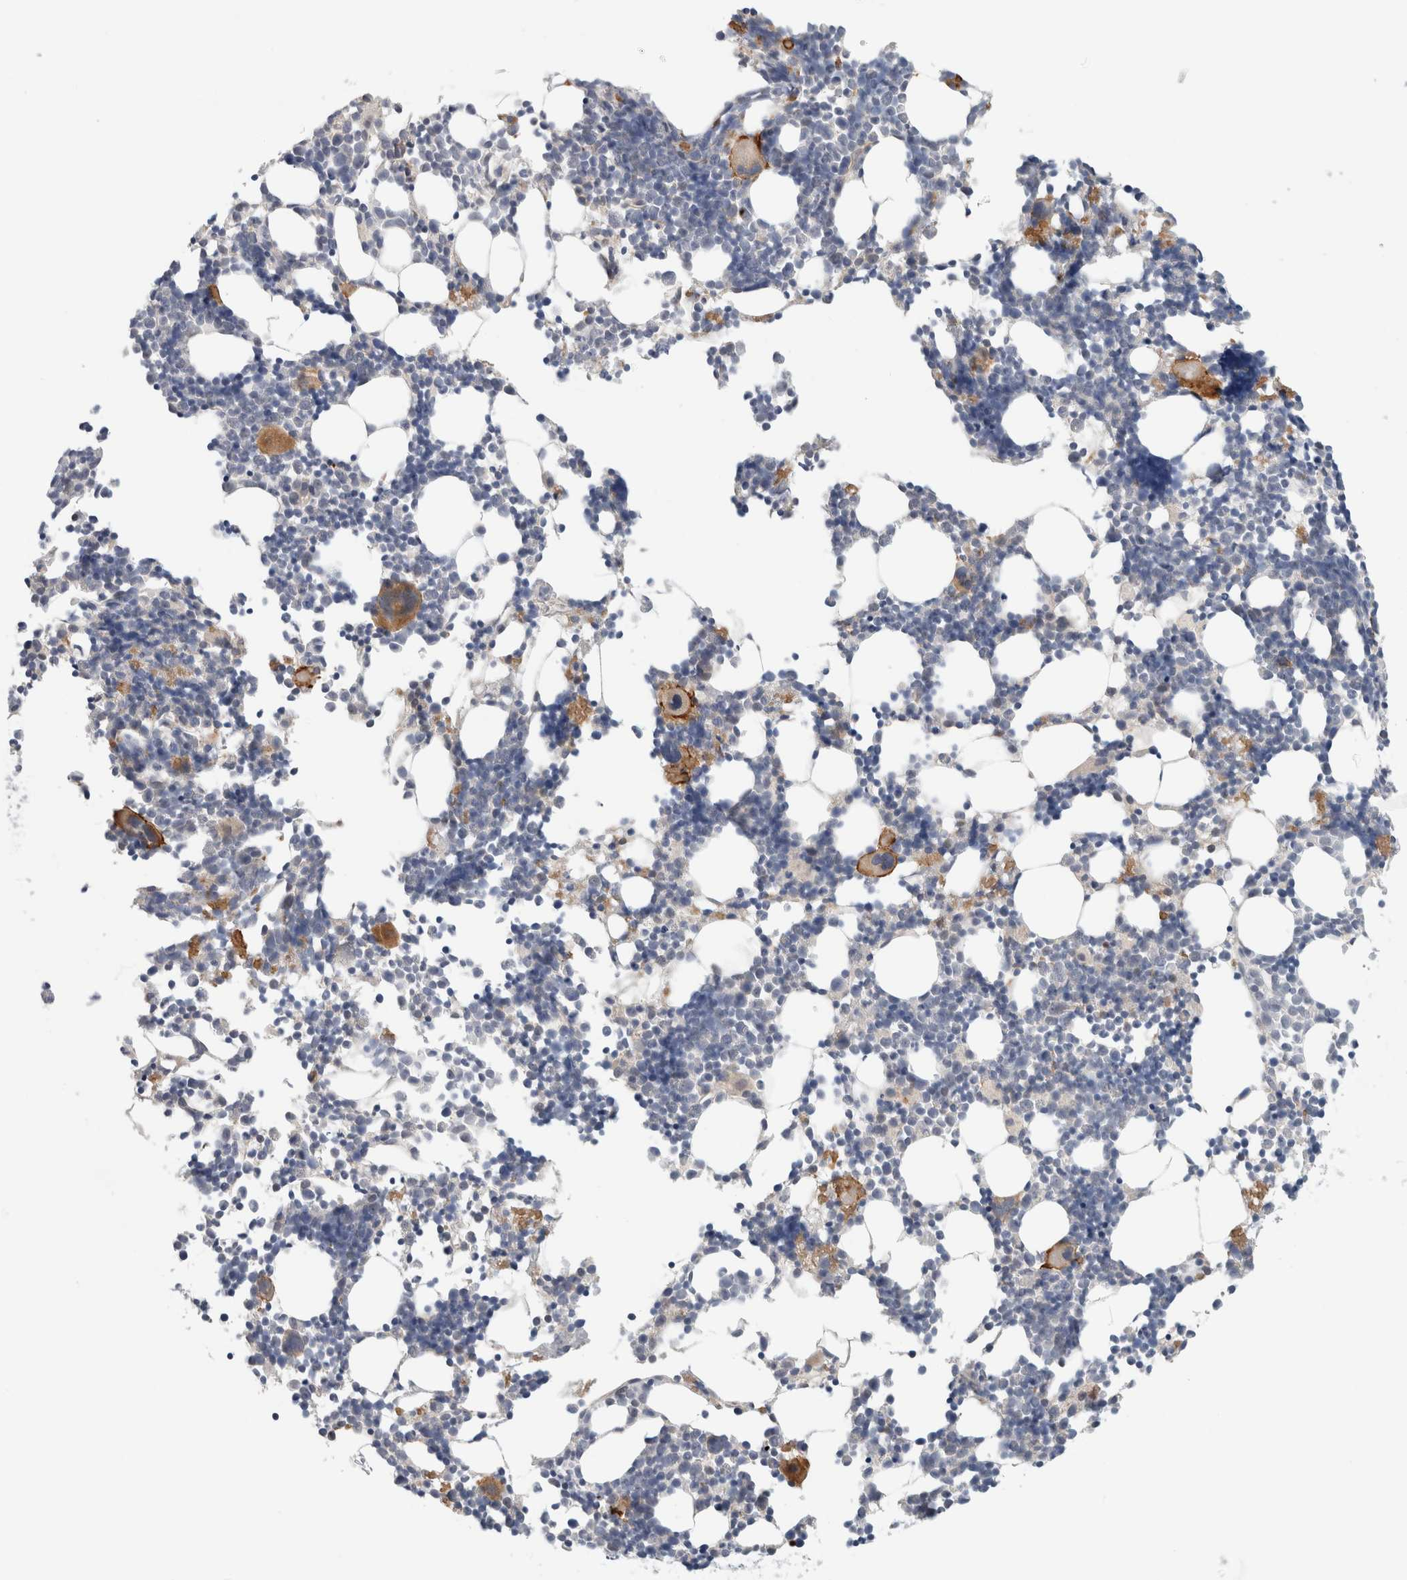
{"staining": {"intensity": "moderate", "quantity": "<25%", "location": "cytoplasmic/membranous"}, "tissue": "bone marrow", "cell_type": "Hematopoietic cells", "image_type": "normal", "snomed": [{"axis": "morphology", "description": "Normal tissue, NOS"}, {"axis": "morphology", "description": "Inflammation, NOS"}, {"axis": "topography", "description": "Bone marrow"}], "caption": "A brown stain highlights moderate cytoplasmic/membranous staining of a protein in hematopoietic cells of benign human bone marrow. Using DAB (brown) and hematoxylin (blue) stains, captured at high magnification using brightfield microscopy.", "gene": "HCN3", "patient": {"sex": "male", "age": 21}}